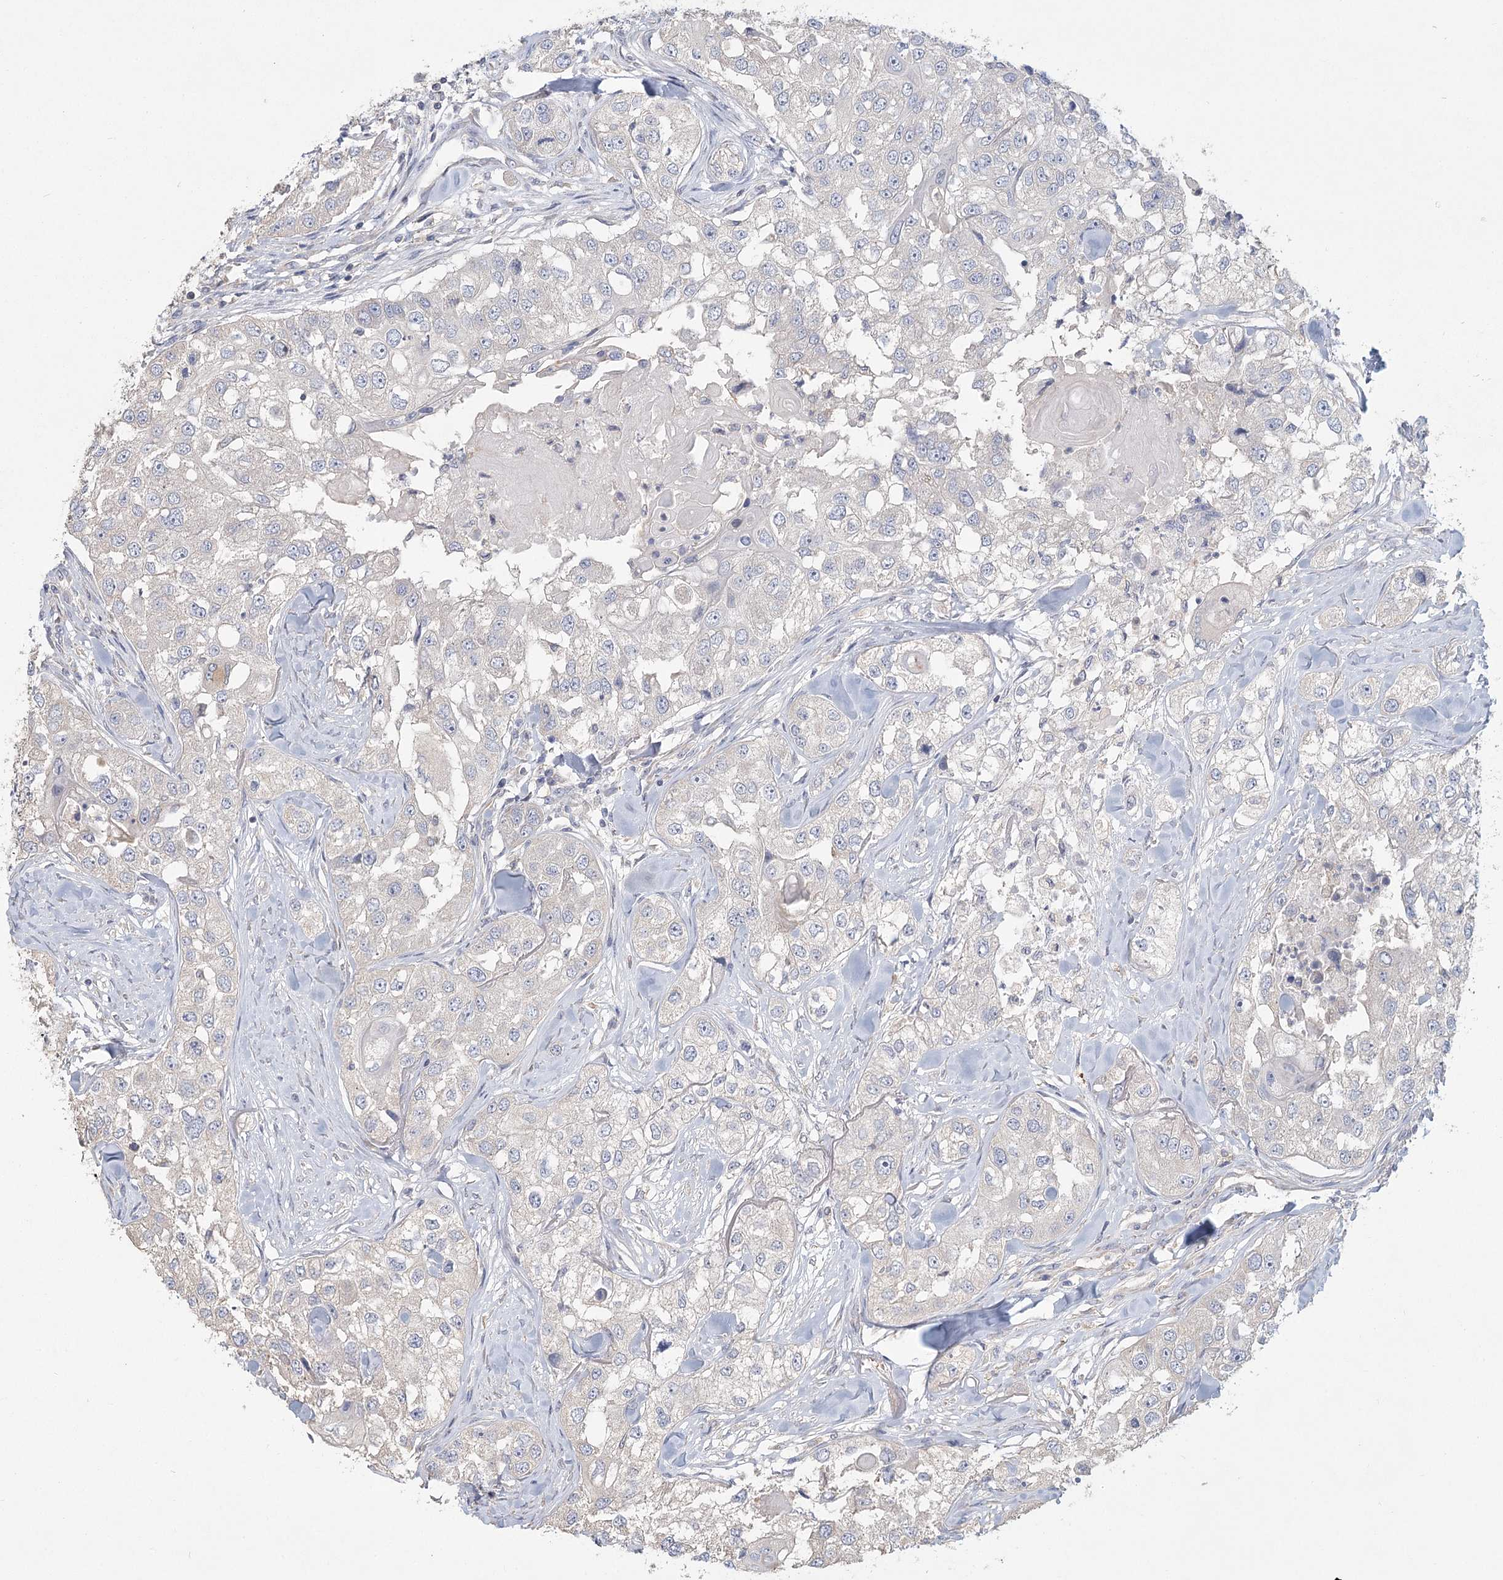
{"staining": {"intensity": "negative", "quantity": "none", "location": "none"}, "tissue": "head and neck cancer", "cell_type": "Tumor cells", "image_type": "cancer", "snomed": [{"axis": "morphology", "description": "Normal tissue, NOS"}, {"axis": "morphology", "description": "Squamous cell carcinoma, NOS"}, {"axis": "topography", "description": "Skeletal muscle"}, {"axis": "topography", "description": "Head-Neck"}], "caption": "Head and neck cancer was stained to show a protein in brown. There is no significant expression in tumor cells.", "gene": "CNTLN", "patient": {"sex": "male", "age": 51}}